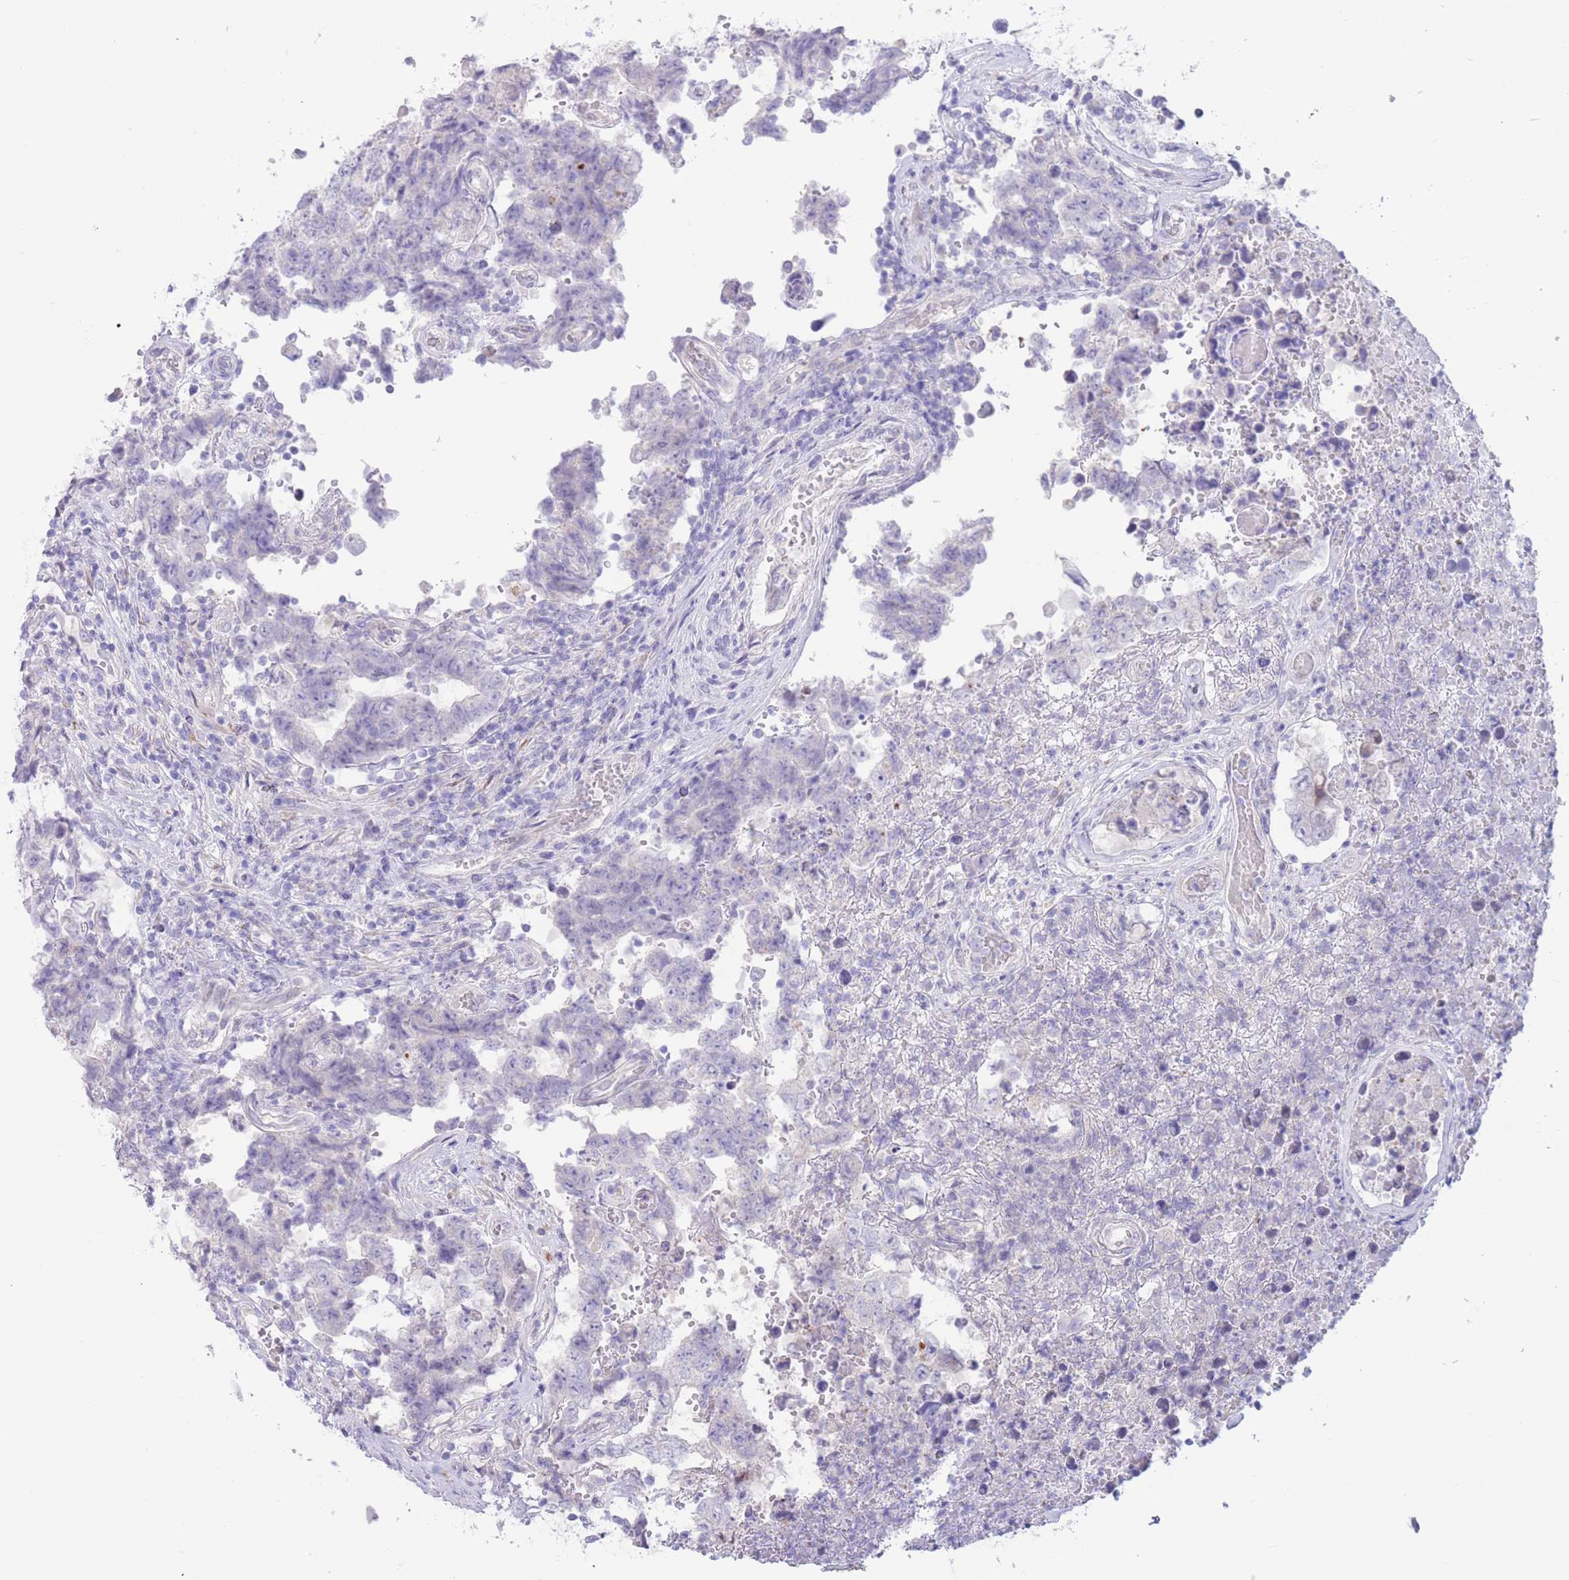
{"staining": {"intensity": "negative", "quantity": "none", "location": "none"}, "tissue": "testis cancer", "cell_type": "Tumor cells", "image_type": "cancer", "snomed": [{"axis": "morphology", "description": "Normal tissue, NOS"}, {"axis": "morphology", "description": "Carcinoma, Embryonal, NOS"}, {"axis": "topography", "description": "Testis"}, {"axis": "topography", "description": "Epididymis"}], "caption": "A high-resolution photomicrograph shows IHC staining of testis cancer (embryonal carcinoma), which displays no significant staining in tumor cells.", "gene": "FAH", "patient": {"sex": "male", "age": 25}}